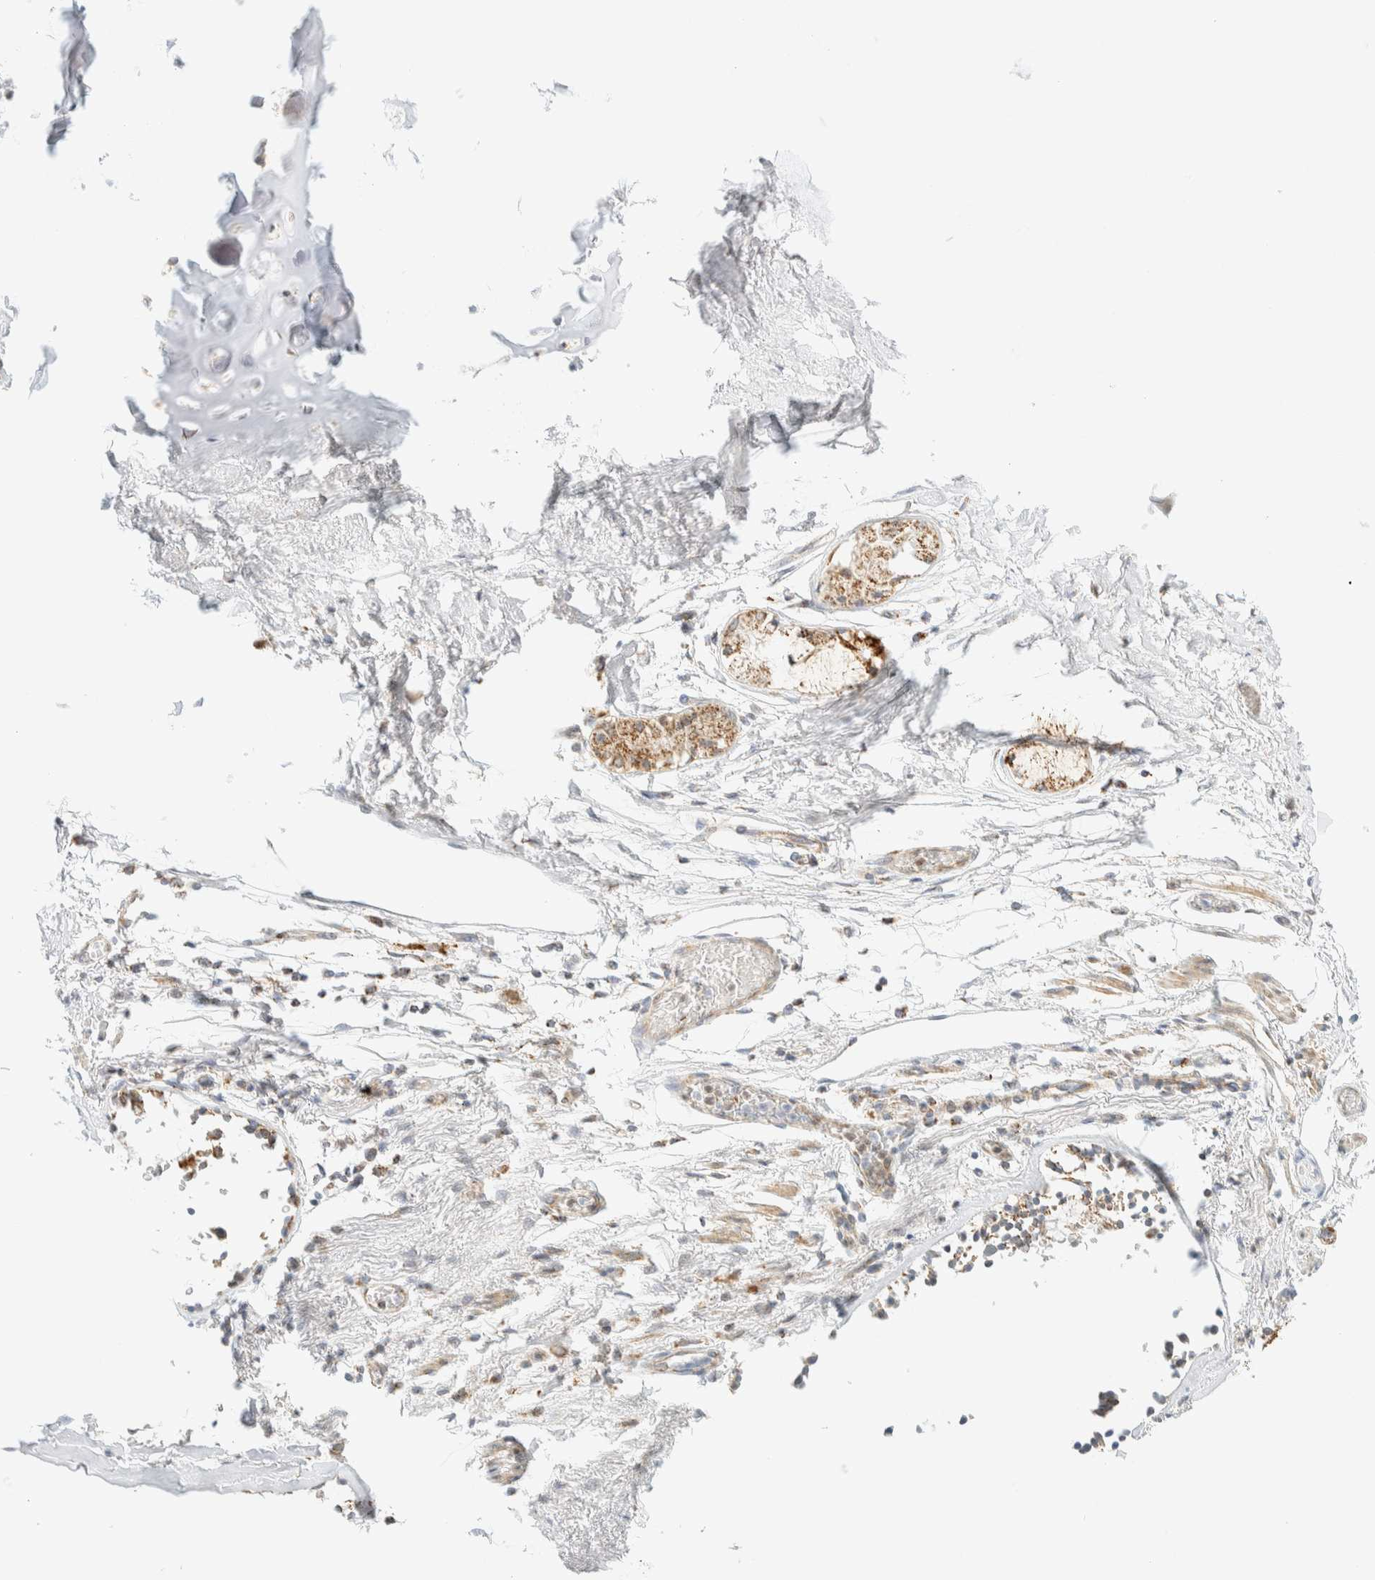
{"staining": {"intensity": "negative", "quantity": "none", "location": "none"}, "tissue": "soft tissue", "cell_type": "Chondrocytes", "image_type": "normal", "snomed": [{"axis": "morphology", "description": "Normal tissue, NOS"}, {"axis": "topography", "description": "Cartilage tissue"}, {"axis": "topography", "description": "Lung"}], "caption": "Immunohistochemistry (IHC) of unremarkable human soft tissue exhibits no staining in chondrocytes. (Brightfield microscopy of DAB IHC at high magnification).", "gene": "PPM1K", "patient": {"sex": "female", "age": 77}}